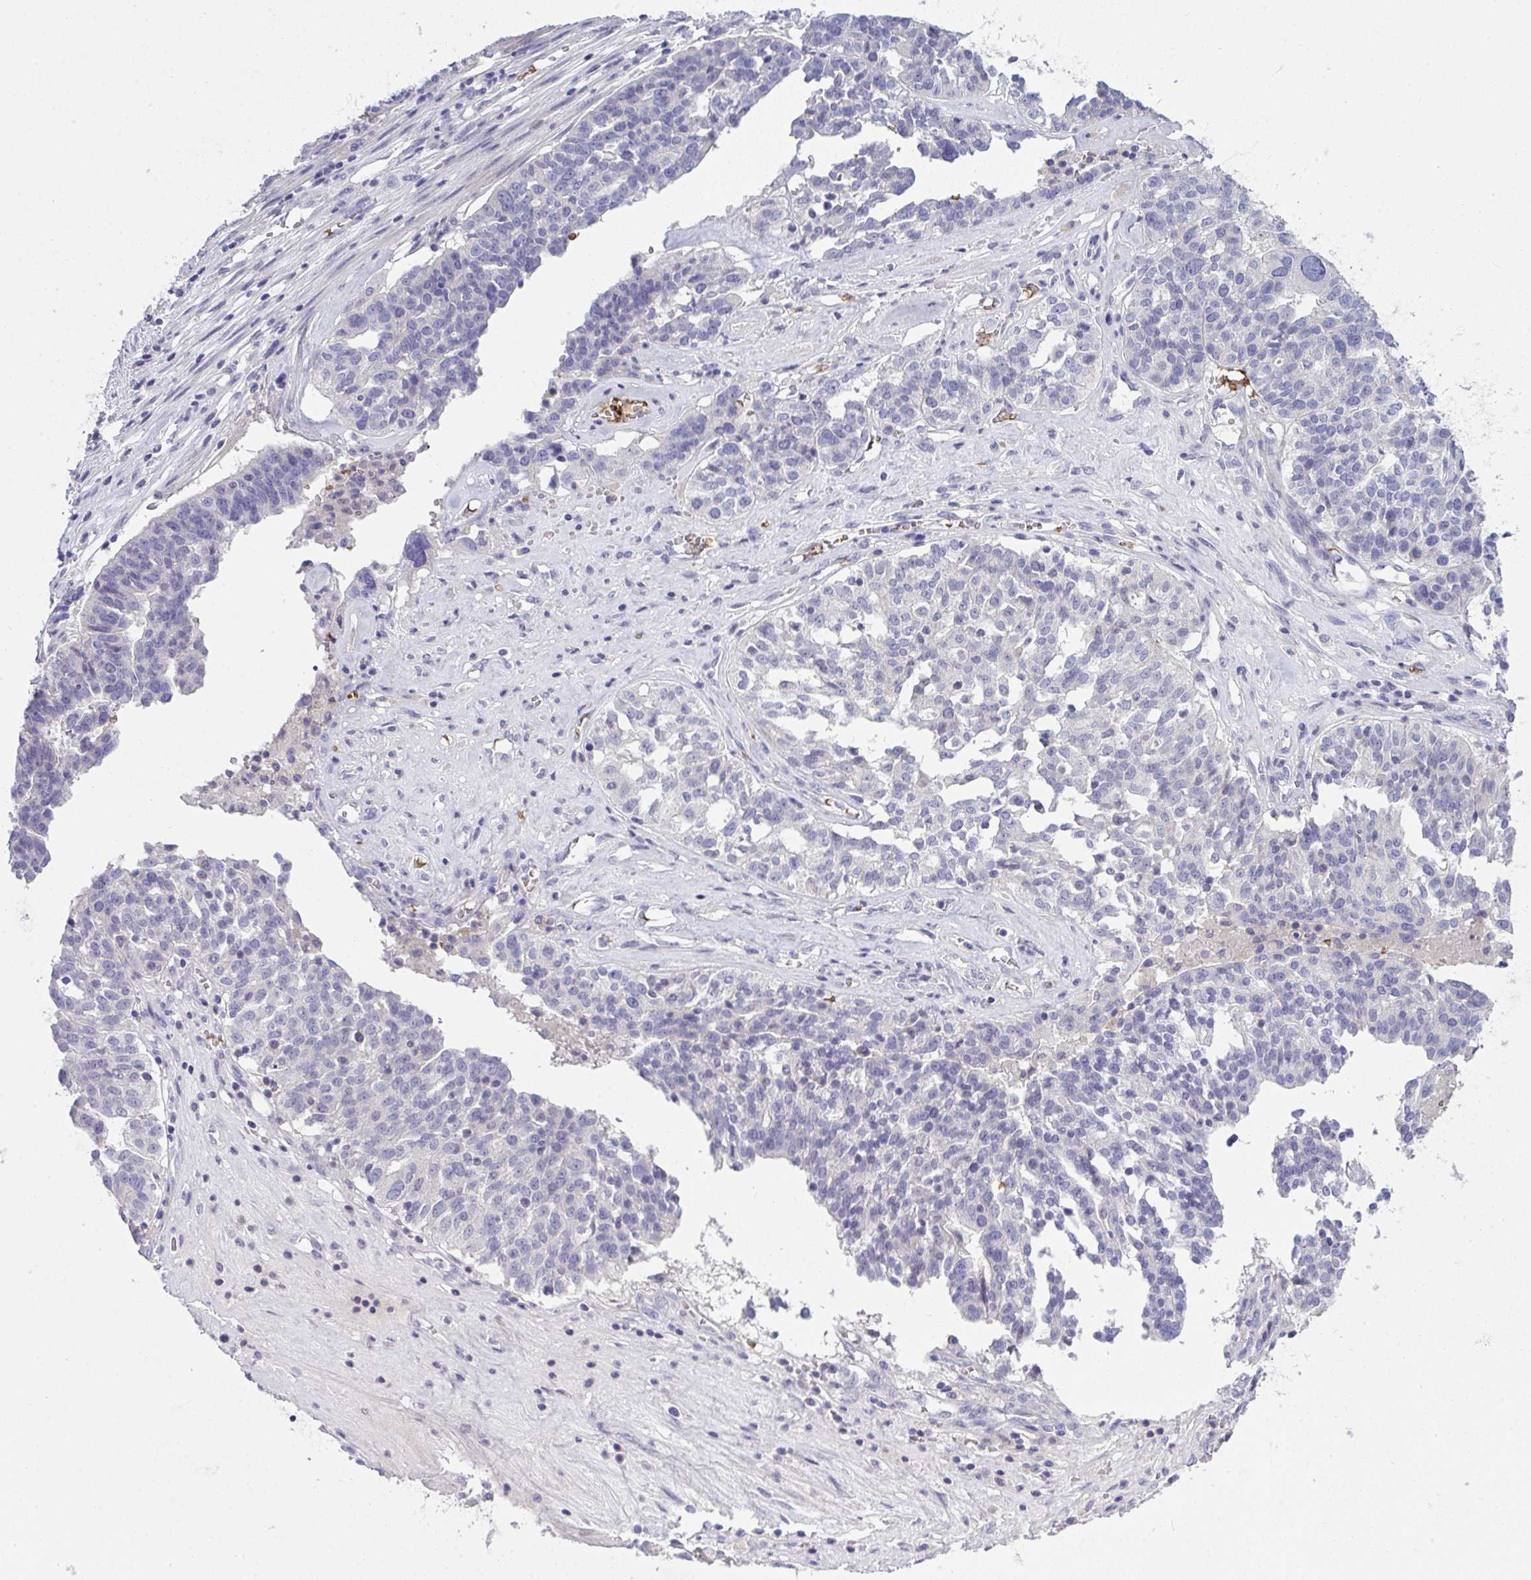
{"staining": {"intensity": "negative", "quantity": "none", "location": "none"}, "tissue": "ovarian cancer", "cell_type": "Tumor cells", "image_type": "cancer", "snomed": [{"axis": "morphology", "description": "Cystadenocarcinoma, serous, NOS"}, {"axis": "topography", "description": "Ovary"}], "caption": "Immunohistochemical staining of human ovarian serous cystadenocarcinoma displays no significant staining in tumor cells.", "gene": "SPTB", "patient": {"sex": "female", "age": 59}}